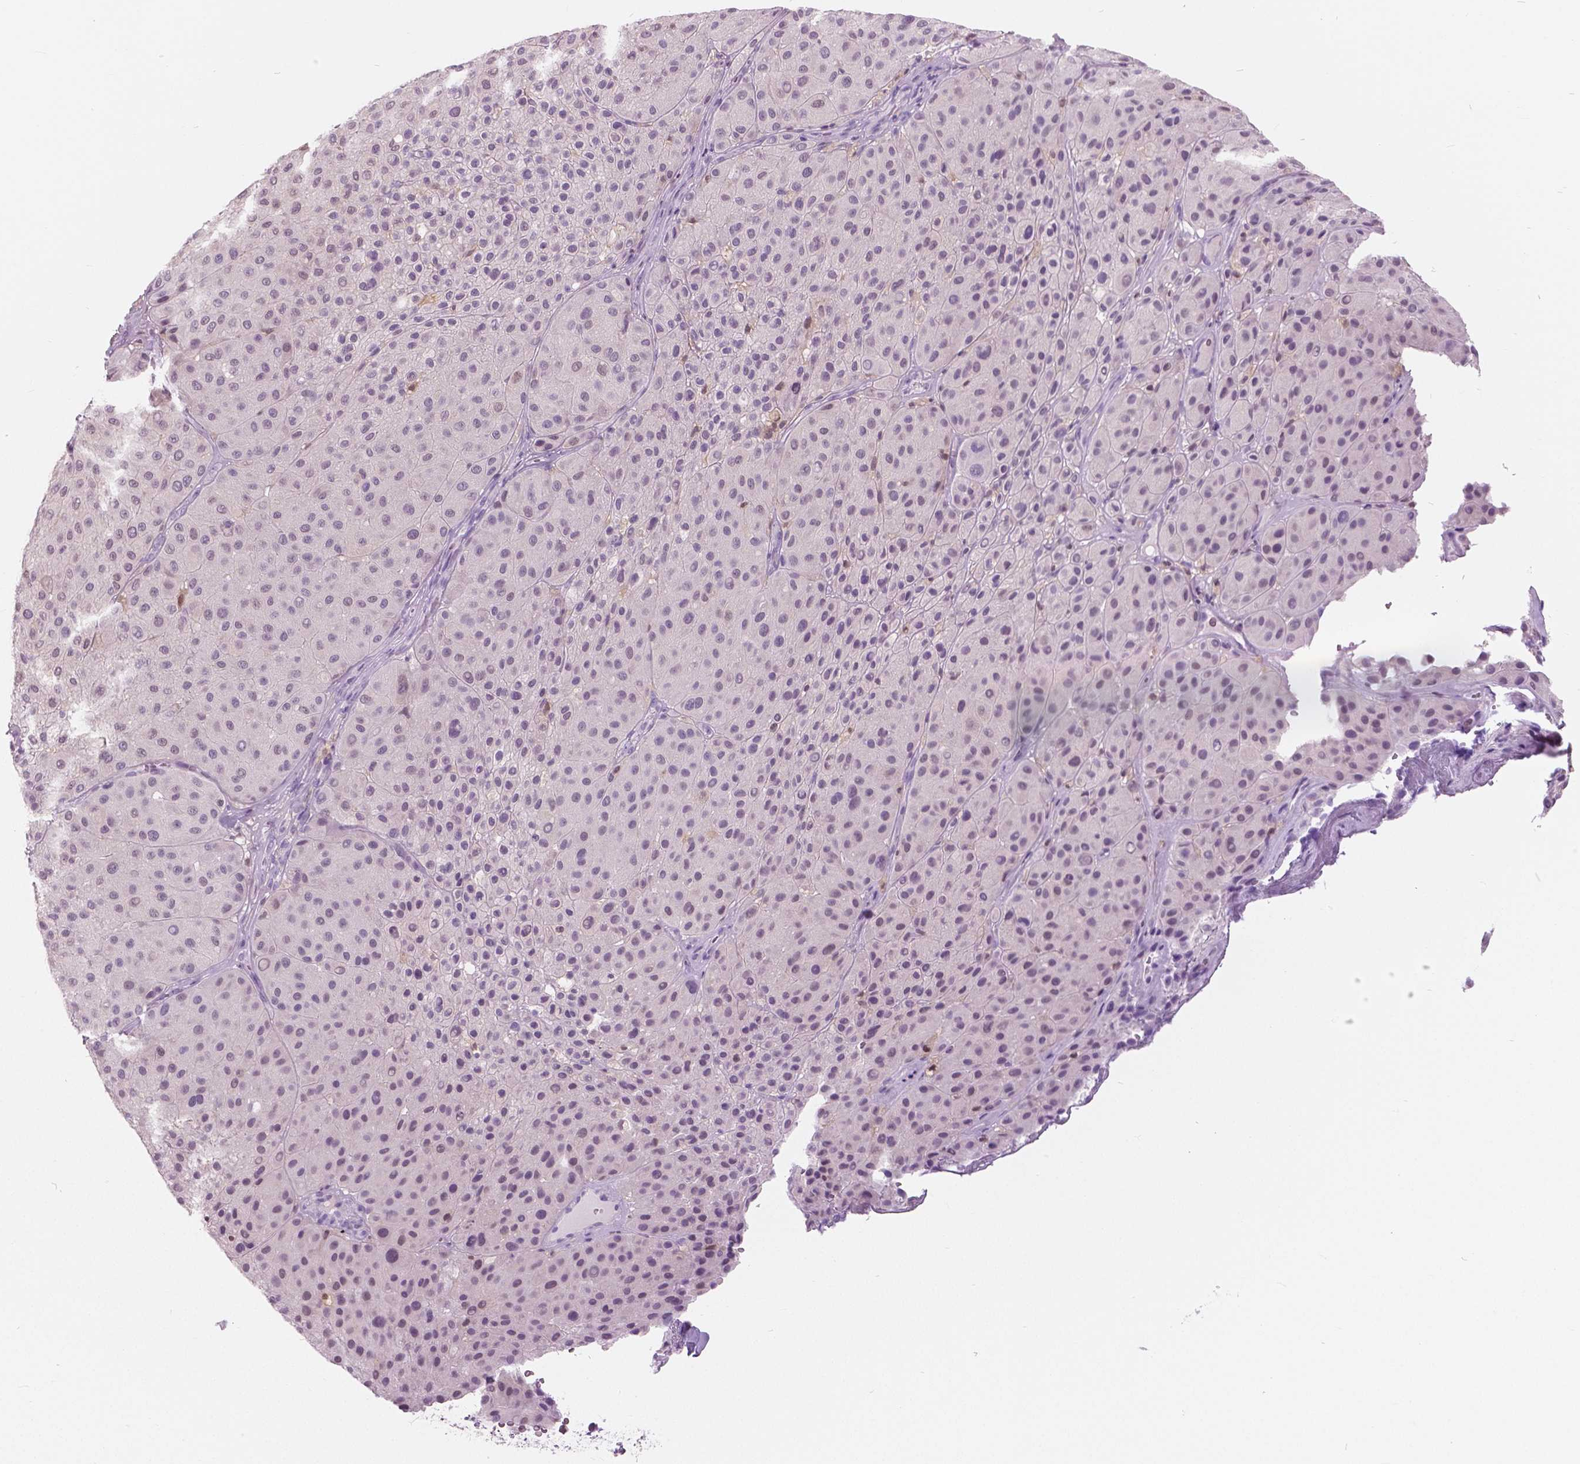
{"staining": {"intensity": "negative", "quantity": "none", "location": "none"}, "tissue": "melanoma", "cell_type": "Tumor cells", "image_type": "cancer", "snomed": [{"axis": "morphology", "description": "Malignant melanoma, Metastatic site"}, {"axis": "topography", "description": "Smooth muscle"}], "caption": "An immunohistochemistry photomicrograph of malignant melanoma (metastatic site) is shown. There is no staining in tumor cells of malignant melanoma (metastatic site).", "gene": "GALM", "patient": {"sex": "male", "age": 41}}